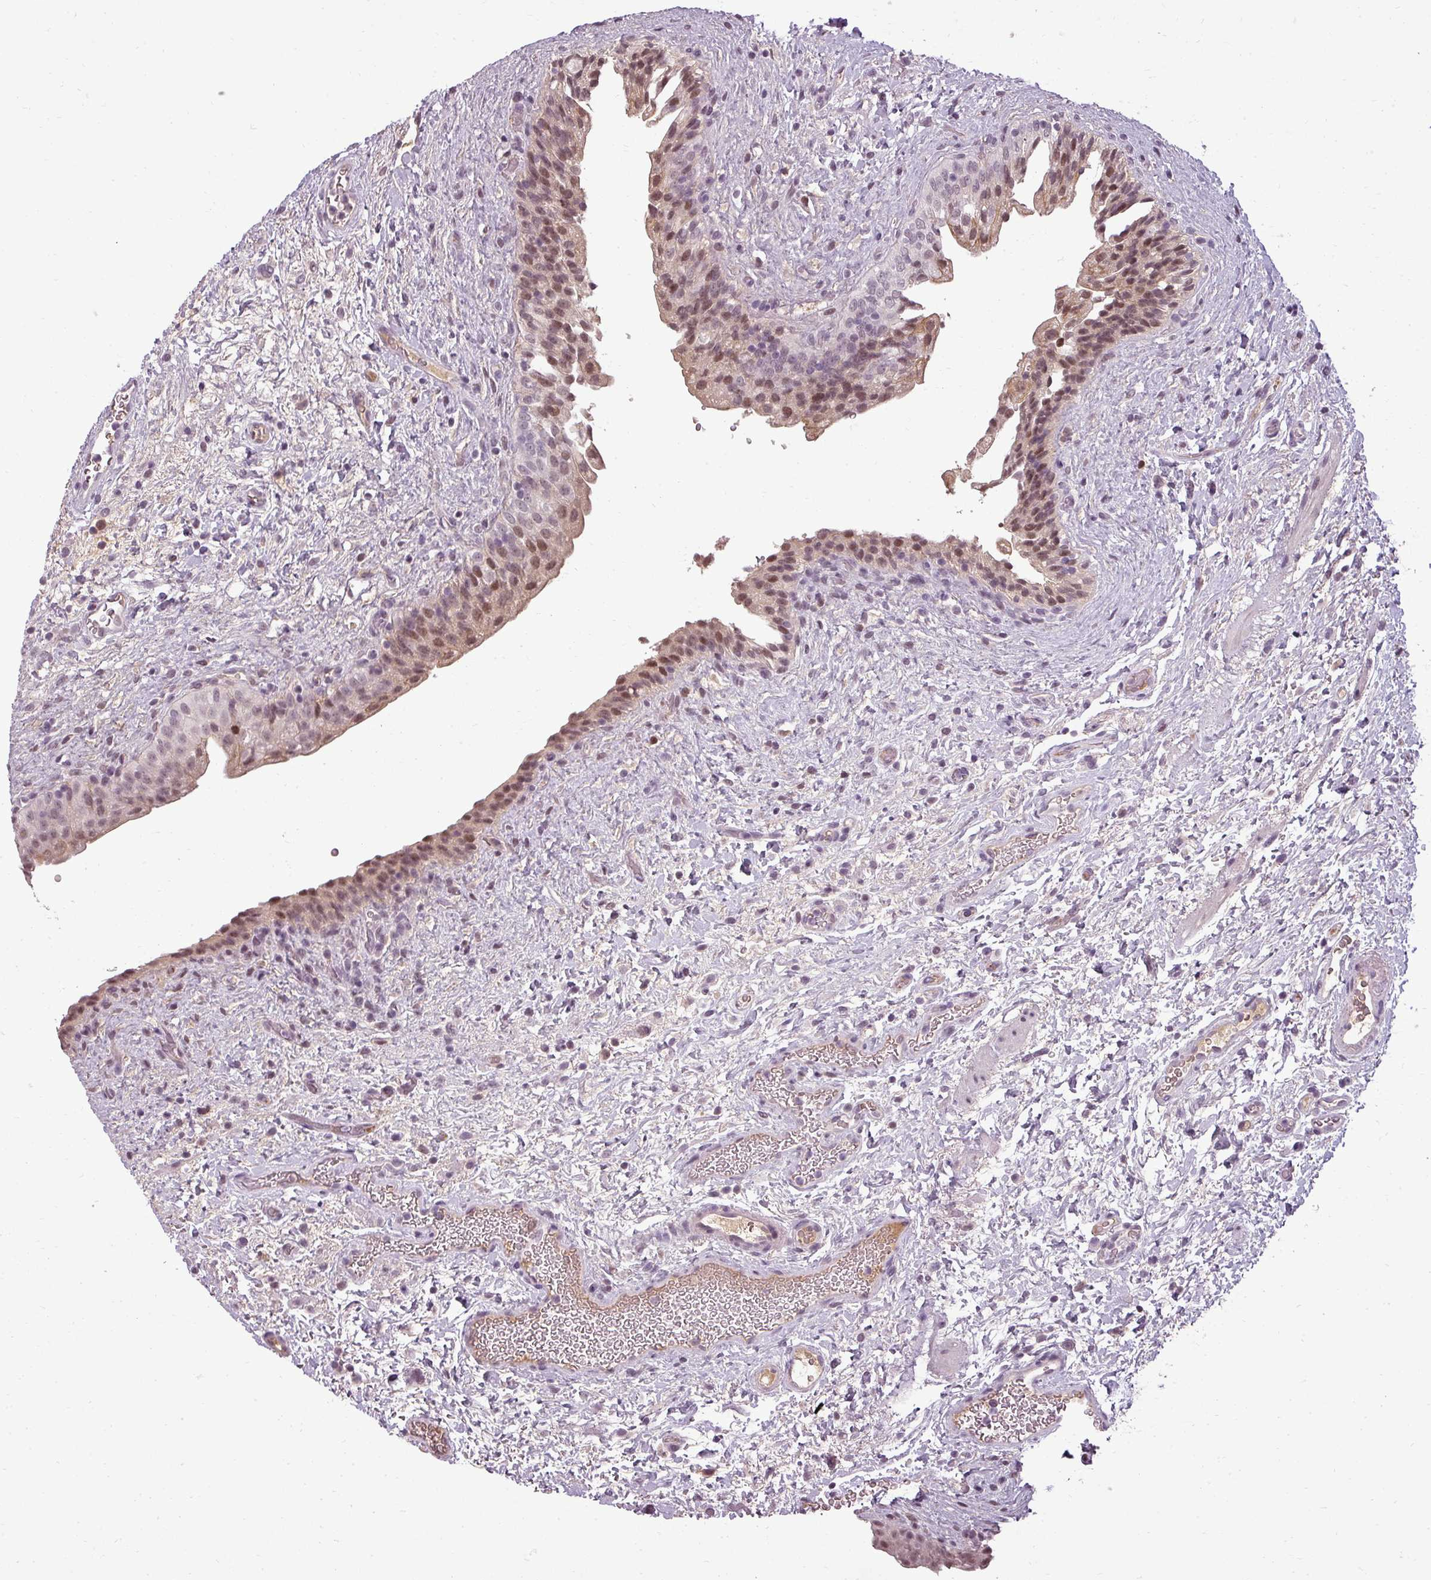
{"staining": {"intensity": "moderate", "quantity": "25%-75%", "location": "cytoplasmic/membranous,nuclear"}, "tissue": "urinary bladder", "cell_type": "Urothelial cells", "image_type": "normal", "snomed": [{"axis": "morphology", "description": "Normal tissue, NOS"}, {"axis": "topography", "description": "Urinary bladder"}], "caption": "Protein expression analysis of benign human urinary bladder reveals moderate cytoplasmic/membranous,nuclear expression in approximately 25%-75% of urothelial cells.", "gene": "BCAS3", "patient": {"sex": "male", "age": 69}}